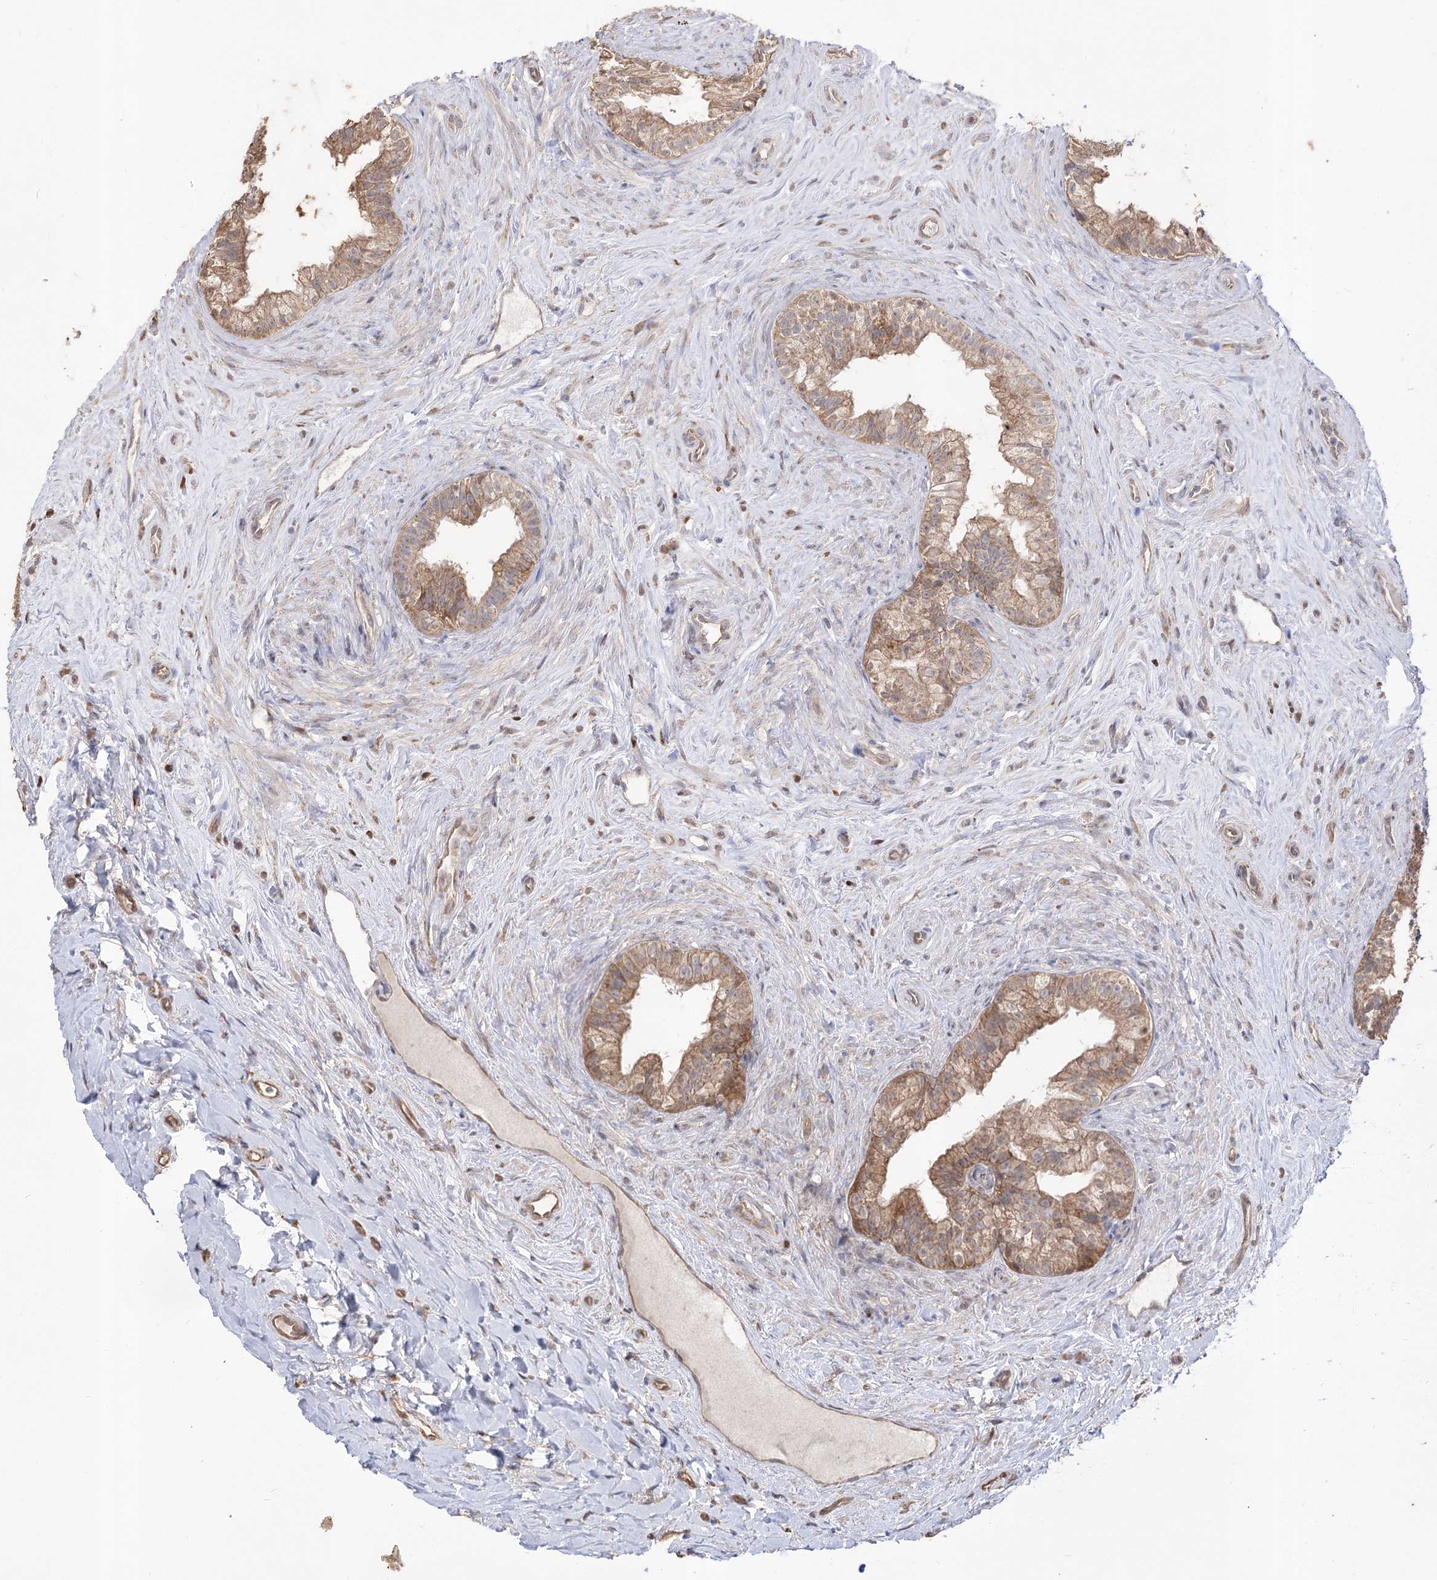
{"staining": {"intensity": "moderate", "quantity": "25%-75%", "location": "cytoplasmic/membranous"}, "tissue": "epididymis", "cell_type": "Glandular cells", "image_type": "normal", "snomed": [{"axis": "morphology", "description": "Normal tissue, NOS"}, {"axis": "topography", "description": "Epididymis"}], "caption": "Benign epididymis exhibits moderate cytoplasmic/membranous staining in approximately 25%-75% of glandular cells (DAB IHC with brightfield microscopy, high magnification)..", "gene": "R3HDM2", "patient": {"sex": "male", "age": 84}}